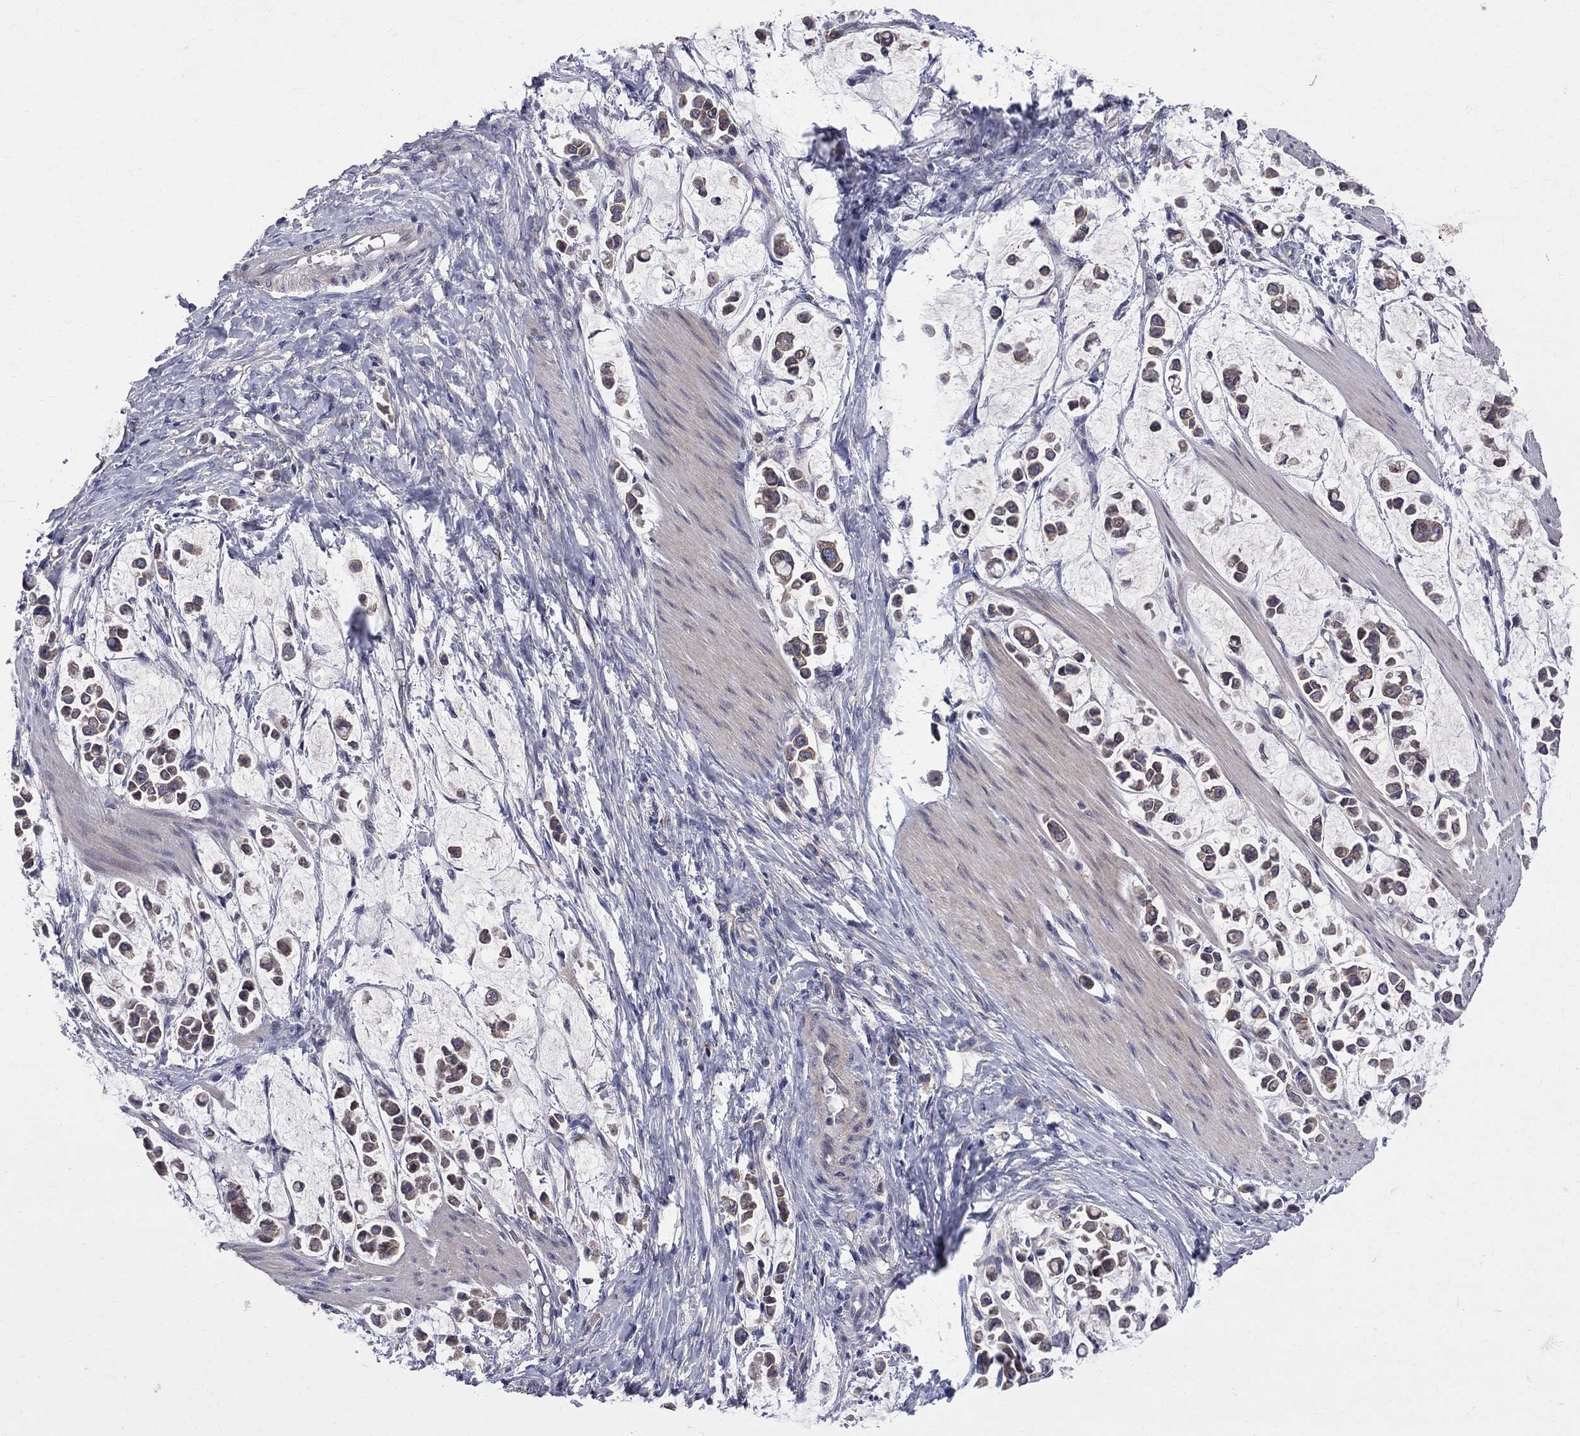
{"staining": {"intensity": "moderate", "quantity": ">75%", "location": "cytoplasmic/membranous"}, "tissue": "stomach cancer", "cell_type": "Tumor cells", "image_type": "cancer", "snomed": [{"axis": "morphology", "description": "Adenocarcinoma, NOS"}, {"axis": "topography", "description": "Stomach"}], "caption": "This histopathology image demonstrates stomach cancer (adenocarcinoma) stained with IHC to label a protein in brown. The cytoplasmic/membranous of tumor cells show moderate positivity for the protein. Nuclei are counter-stained blue.", "gene": "CNOT11", "patient": {"sex": "male", "age": 82}}